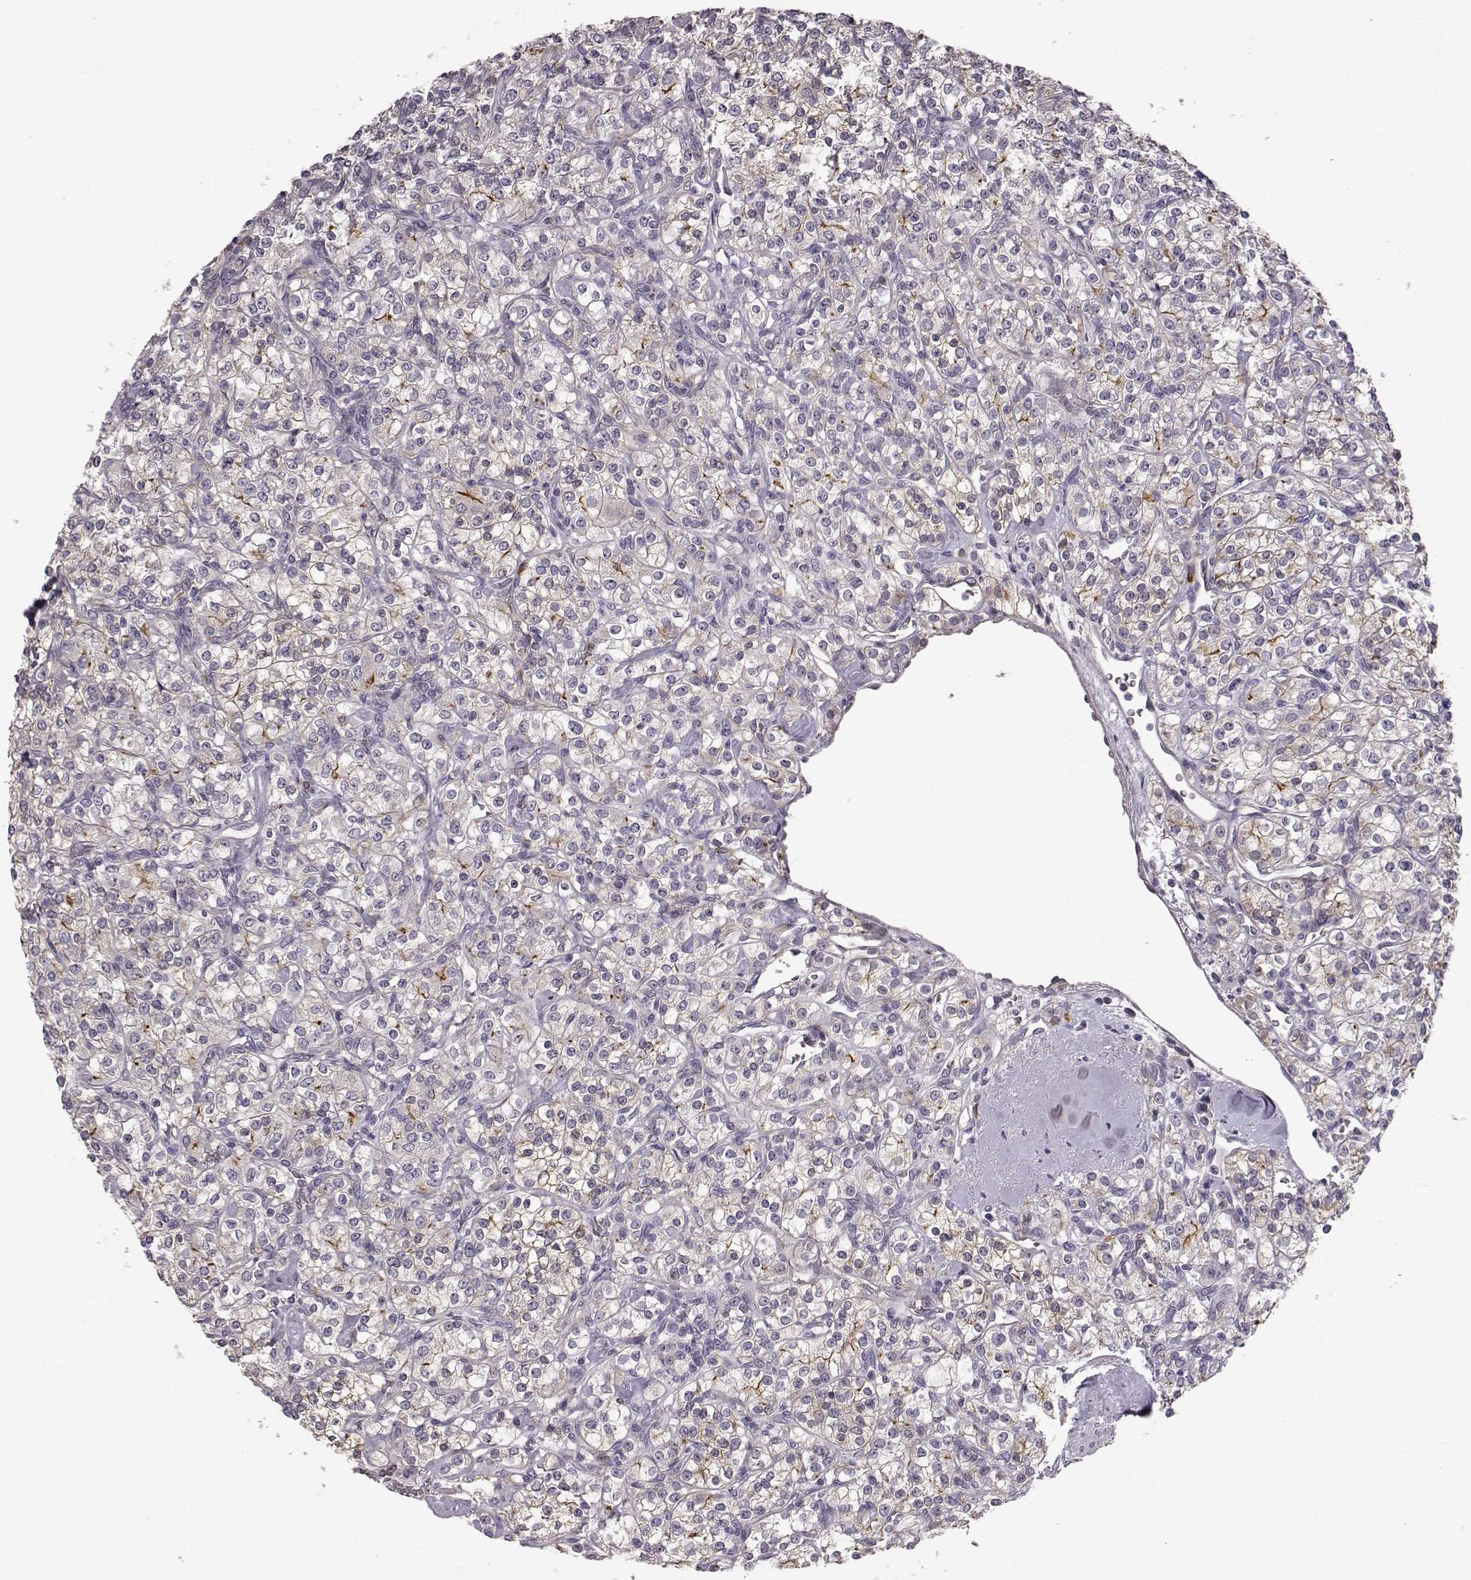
{"staining": {"intensity": "moderate", "quantity": ">75%", "location": "cytoplasmic/membranous"}, "tissue": "renal cancer", "cell_type": "Tumor cells", "image_type": "cancer", "snomed": [{"axis": "morphology", "description": "Adenocarcinoma, NOS"}, {"axis": "topography", "description": "Kidney"}], "caption": "The image exhibits a brown stain indicating the presence of a protein in the cytoplasmic/membranous of tumor cells in renal adenocarcinoma. Nuclei are stained in blue.", "gene": "GHR", "patient": {"sex": "male", "age": 77}}